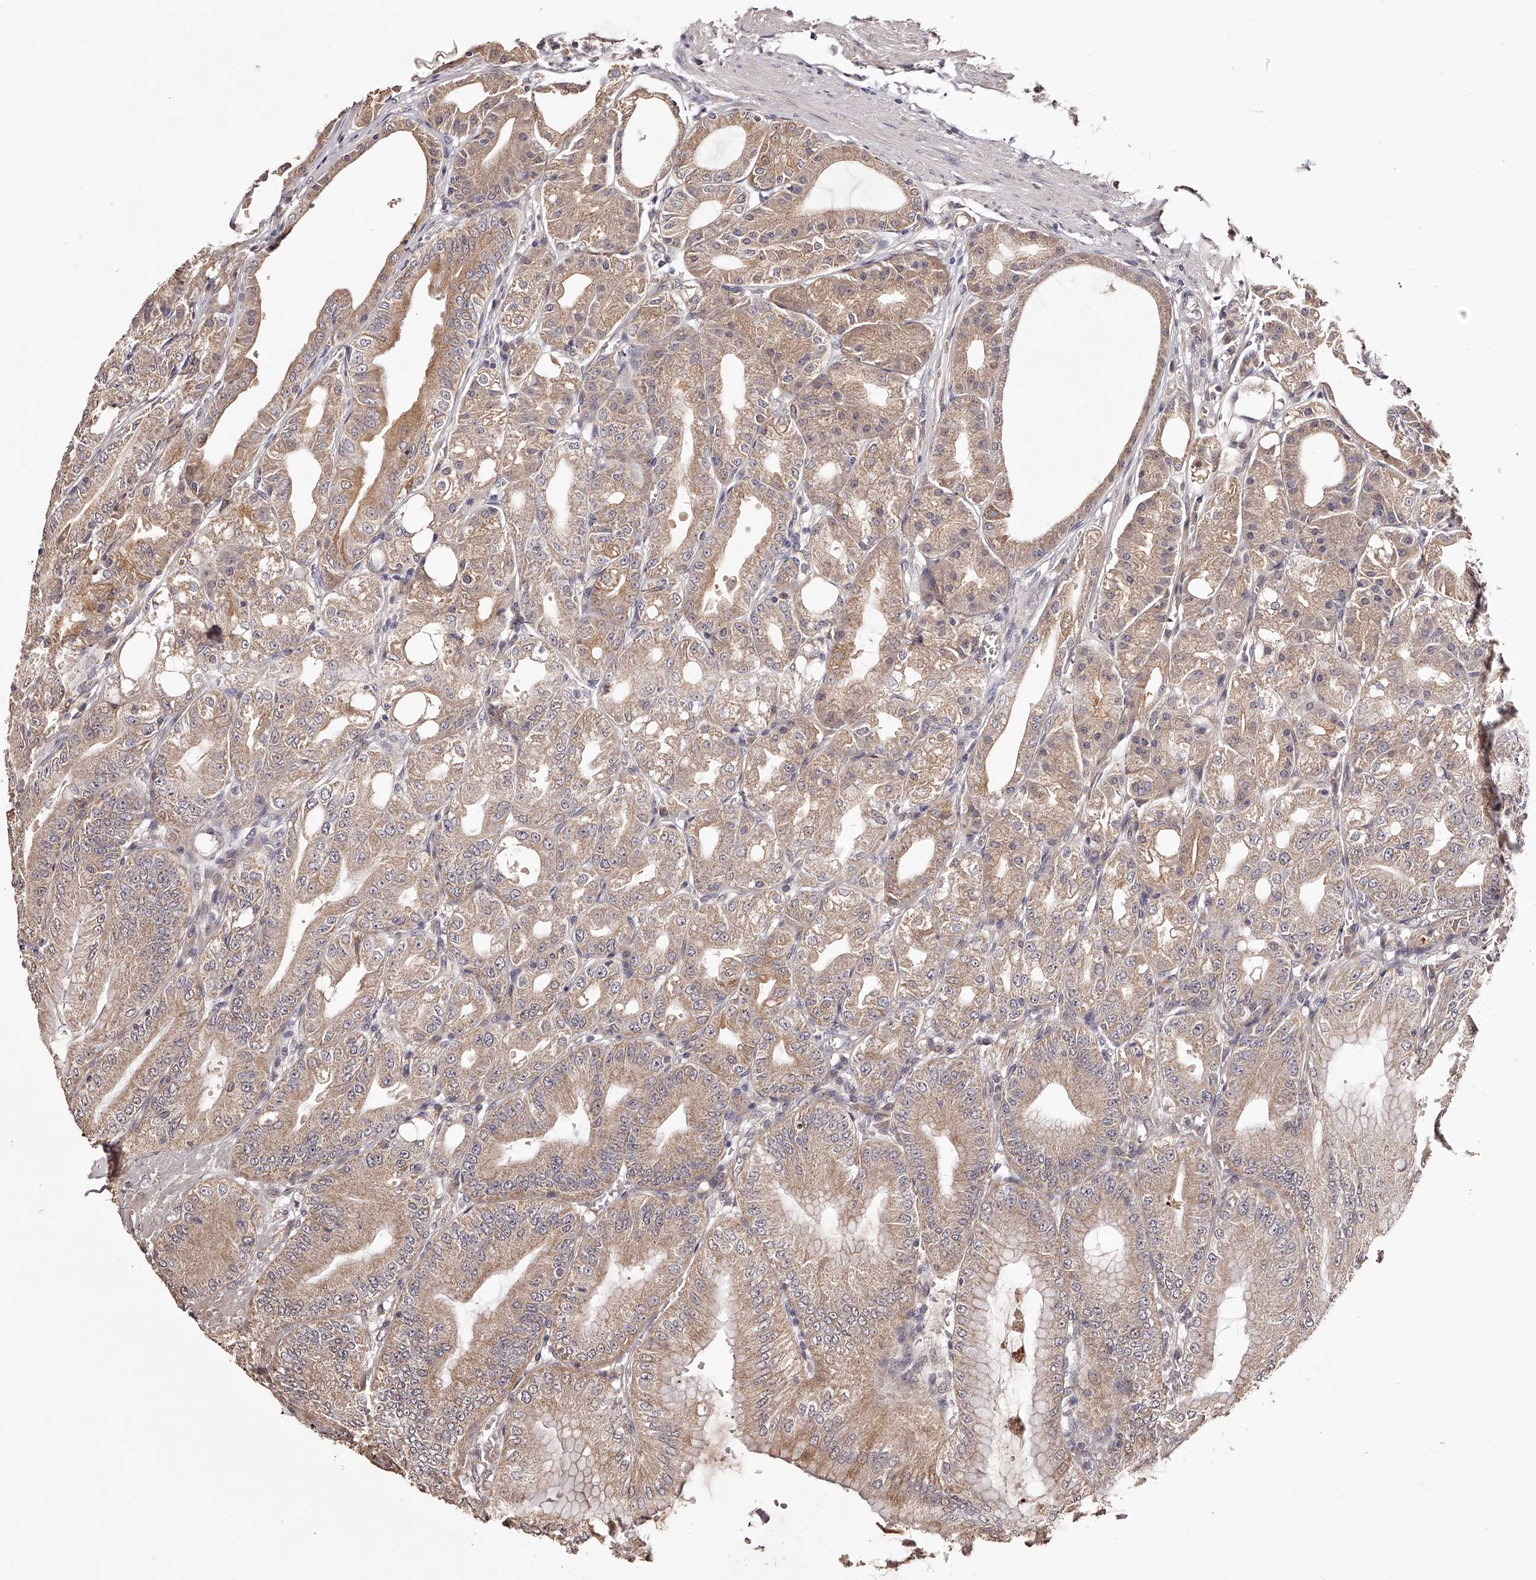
{"staining": {"intensity": "moderate", "quantity": ">75%", "location": "cytoplasmic/membranous"}, "tissue": "stomach", "cell_type": "Glandular cells", "image_type": "normal", "snomed": [{"axis": "morphology", "description": "Normal tissue, NOS"}, {"axis": "topography", "description": "Stomach, lower"}], "caption": "Unremarkable stomach was stained to show a protein in brown. There is medium levels of moderate cytoplasmic/membranous staining in about >75% of glandular cells.", "gene": "ODF2L", "patient": {"sex": "male", "age": 71}}